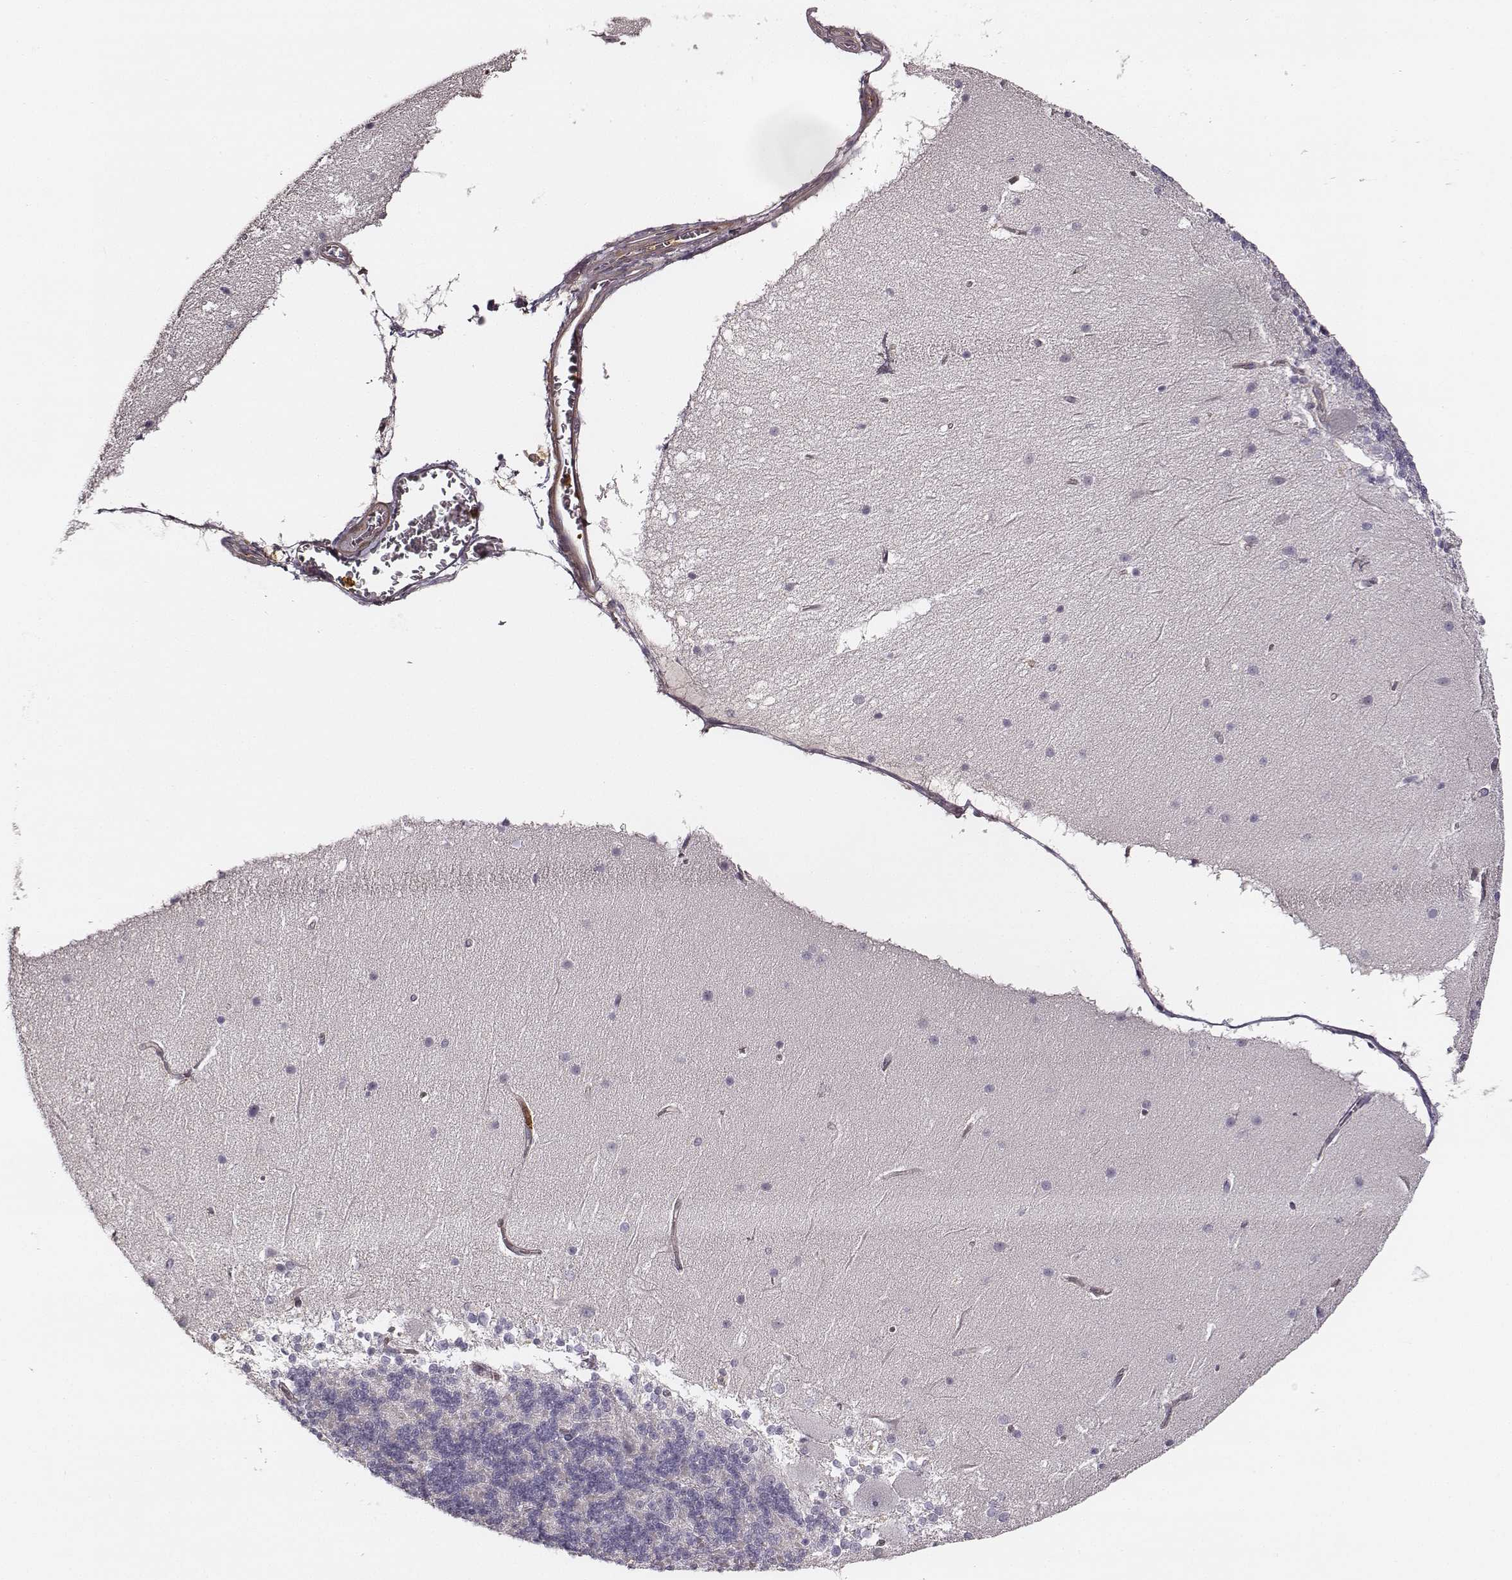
{"staining": {"intensity": "negative", "quantity": "none", "location": "none"}, "tissue": "cerebellum", "cell_type": "Cells in granular layer", "image_type": "normal", "snomed": [{"axis": "morphology", "description": "Normal tissue, NOS"}, {"axis": "topography", "description": "Cerebellum"}], "caption": "High power microscopy image of an immunohistochemistry histopathology image of benign cerebellum, revealing no significant staining in cells in granular layer.", "gene": "ZYX", "patient": {"sex": "female", "age": 19}}